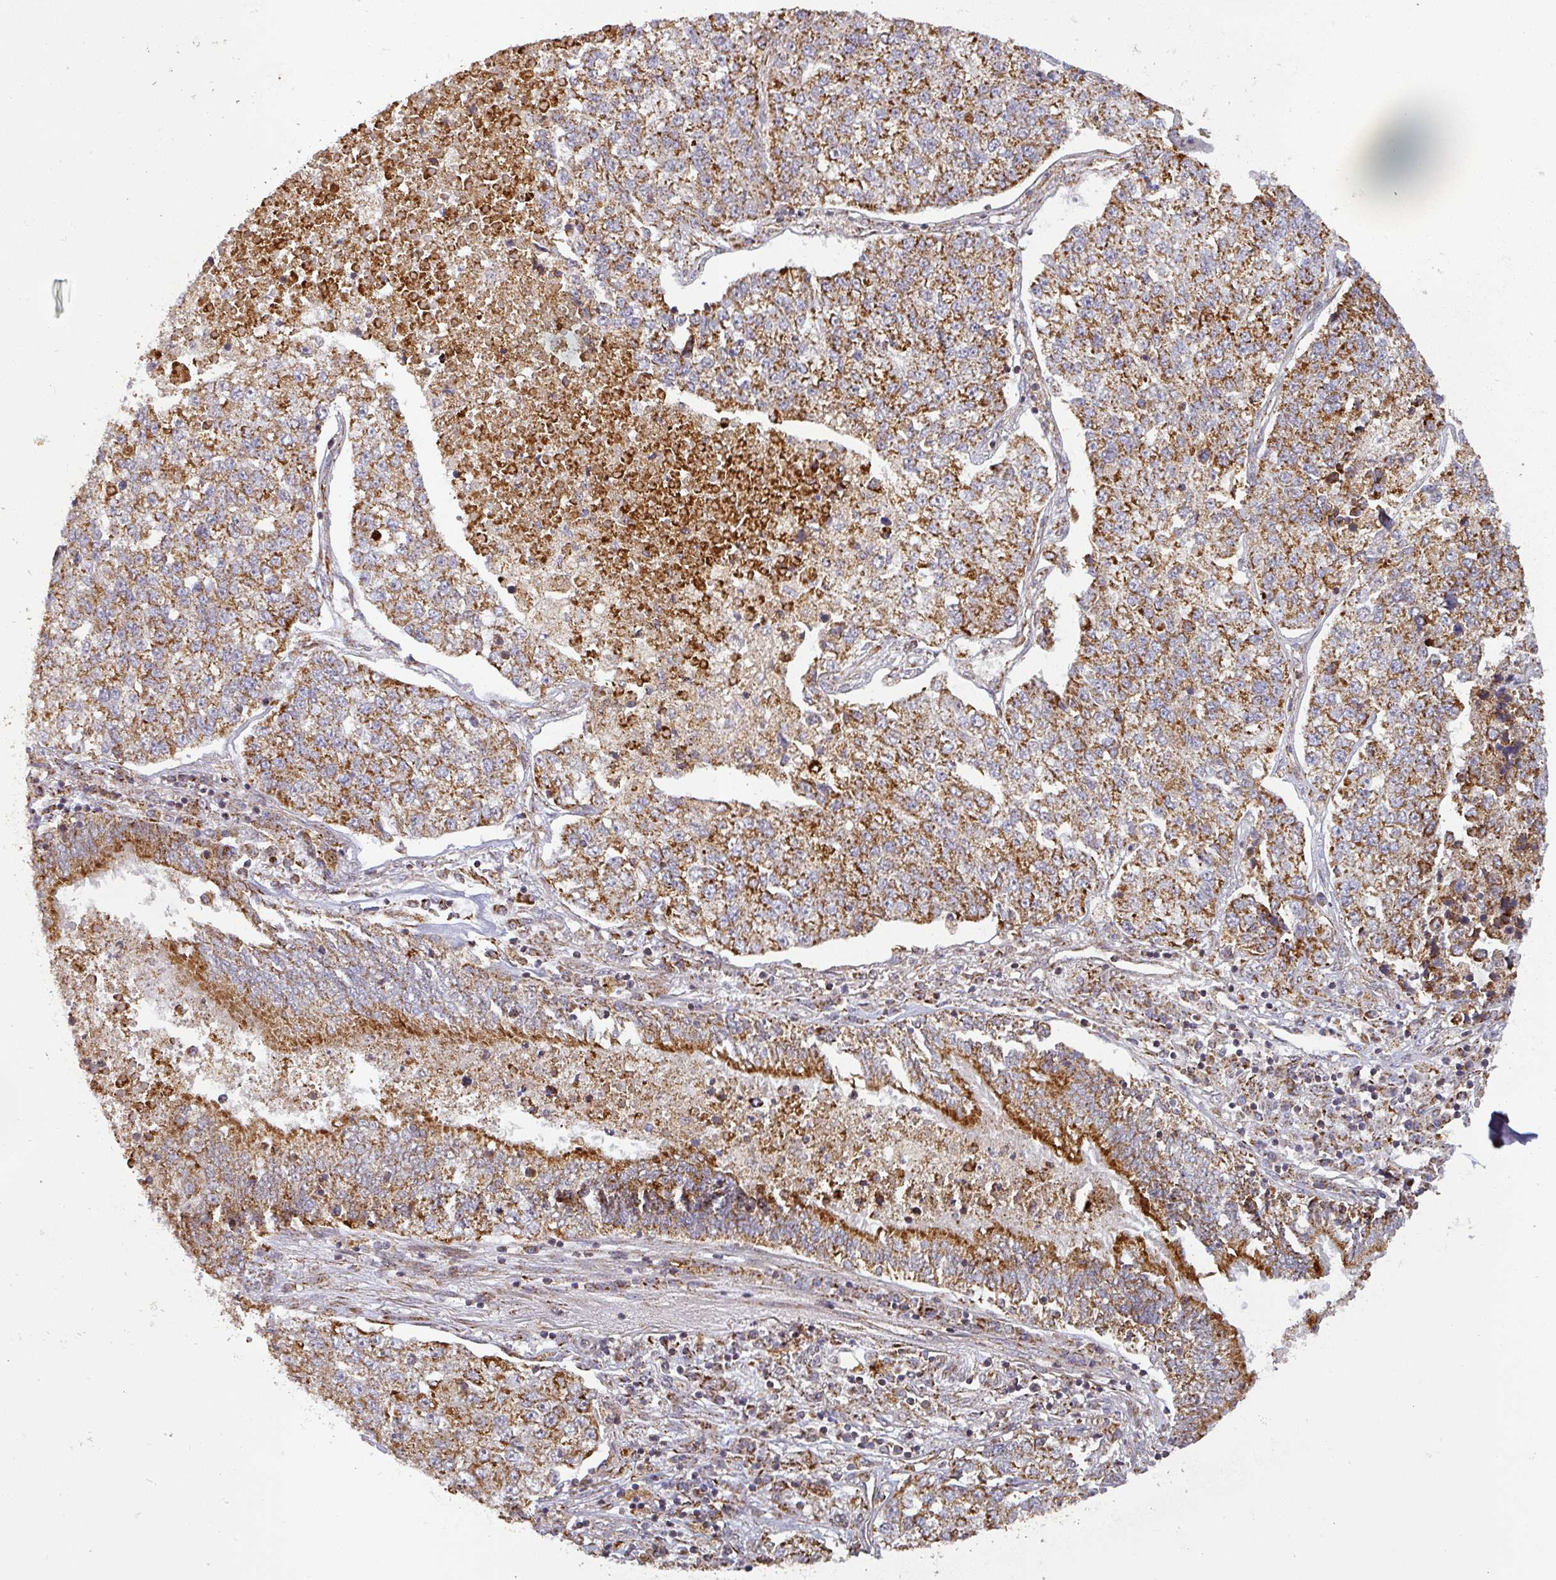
{"staining": {"intensity": "strong", "quantity": ">75%", "location": "cytoplasmic/membranous"}, "tissue": "lung cancer", "cell_type": "Tumor cells", "image_type": "cancer", "snomed": [{"axis": "morphology", "description": "Adenocarcinoma, NOS"}, {"axis": "topography", "description": "Lung"}], "caption": "Human lung adenocarcinoma stained with a brown dye displays strong cytoplasmic/membranous positive staining in approximately >75% of tumor cells.", "gene": "GPD2", "patient": {"sex": "male", "age": 49}}